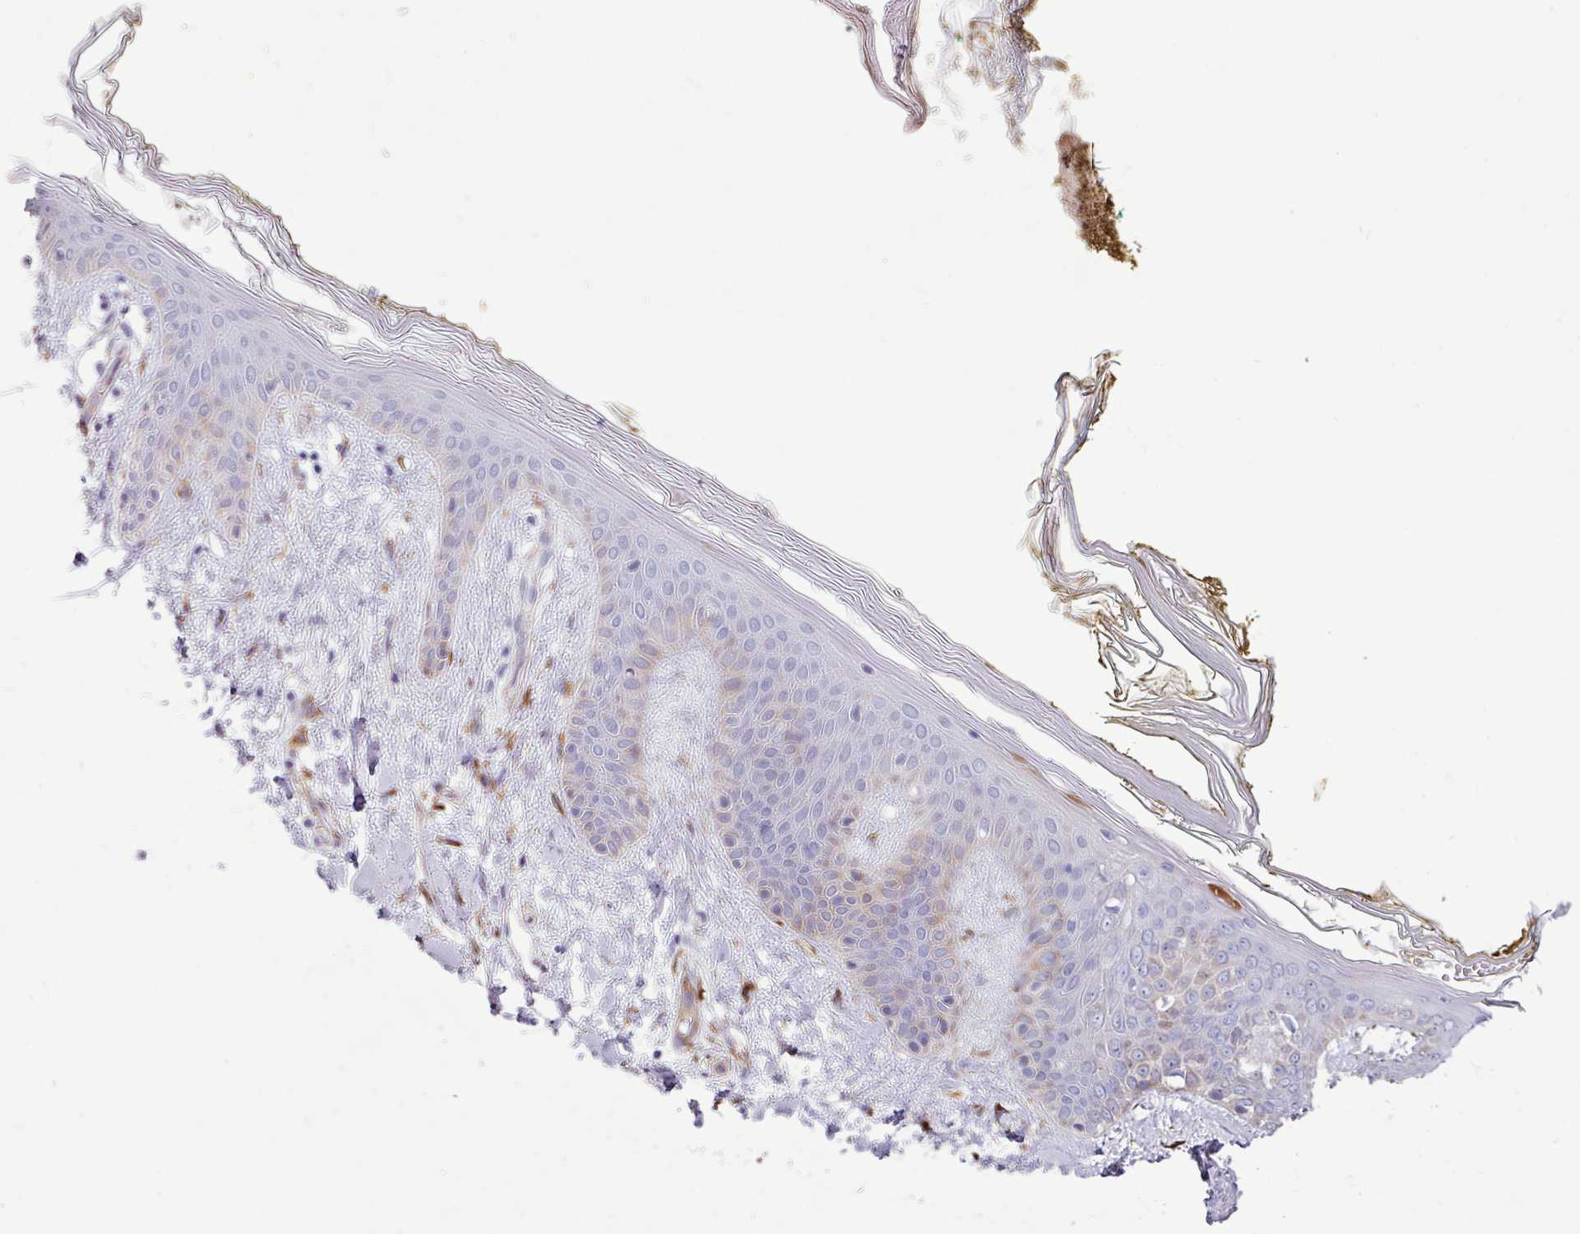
{"staining": {"intensity": "moderate", "quantity": ">75%", "location": "cytoplasmic/membranous"}, "tissue": "skin", "cell_type": "Fibroblasts", "image_type": "normal", "snomed": [{"axis": "morphology", "description": "Normal tissue, NOS"}, {"axis": "topography", "description": "Skin"}], "caption": "This histopathology image reveals unremarkable skin stained with IHC to label a protein in brown. The cytoplasmic/membranous of fibroblasts show moderate positivity for the protein. Nuclei are counter-stained blue.", "gene": "PPP1R35", "patient": {"sex": "female", "age": 34}}